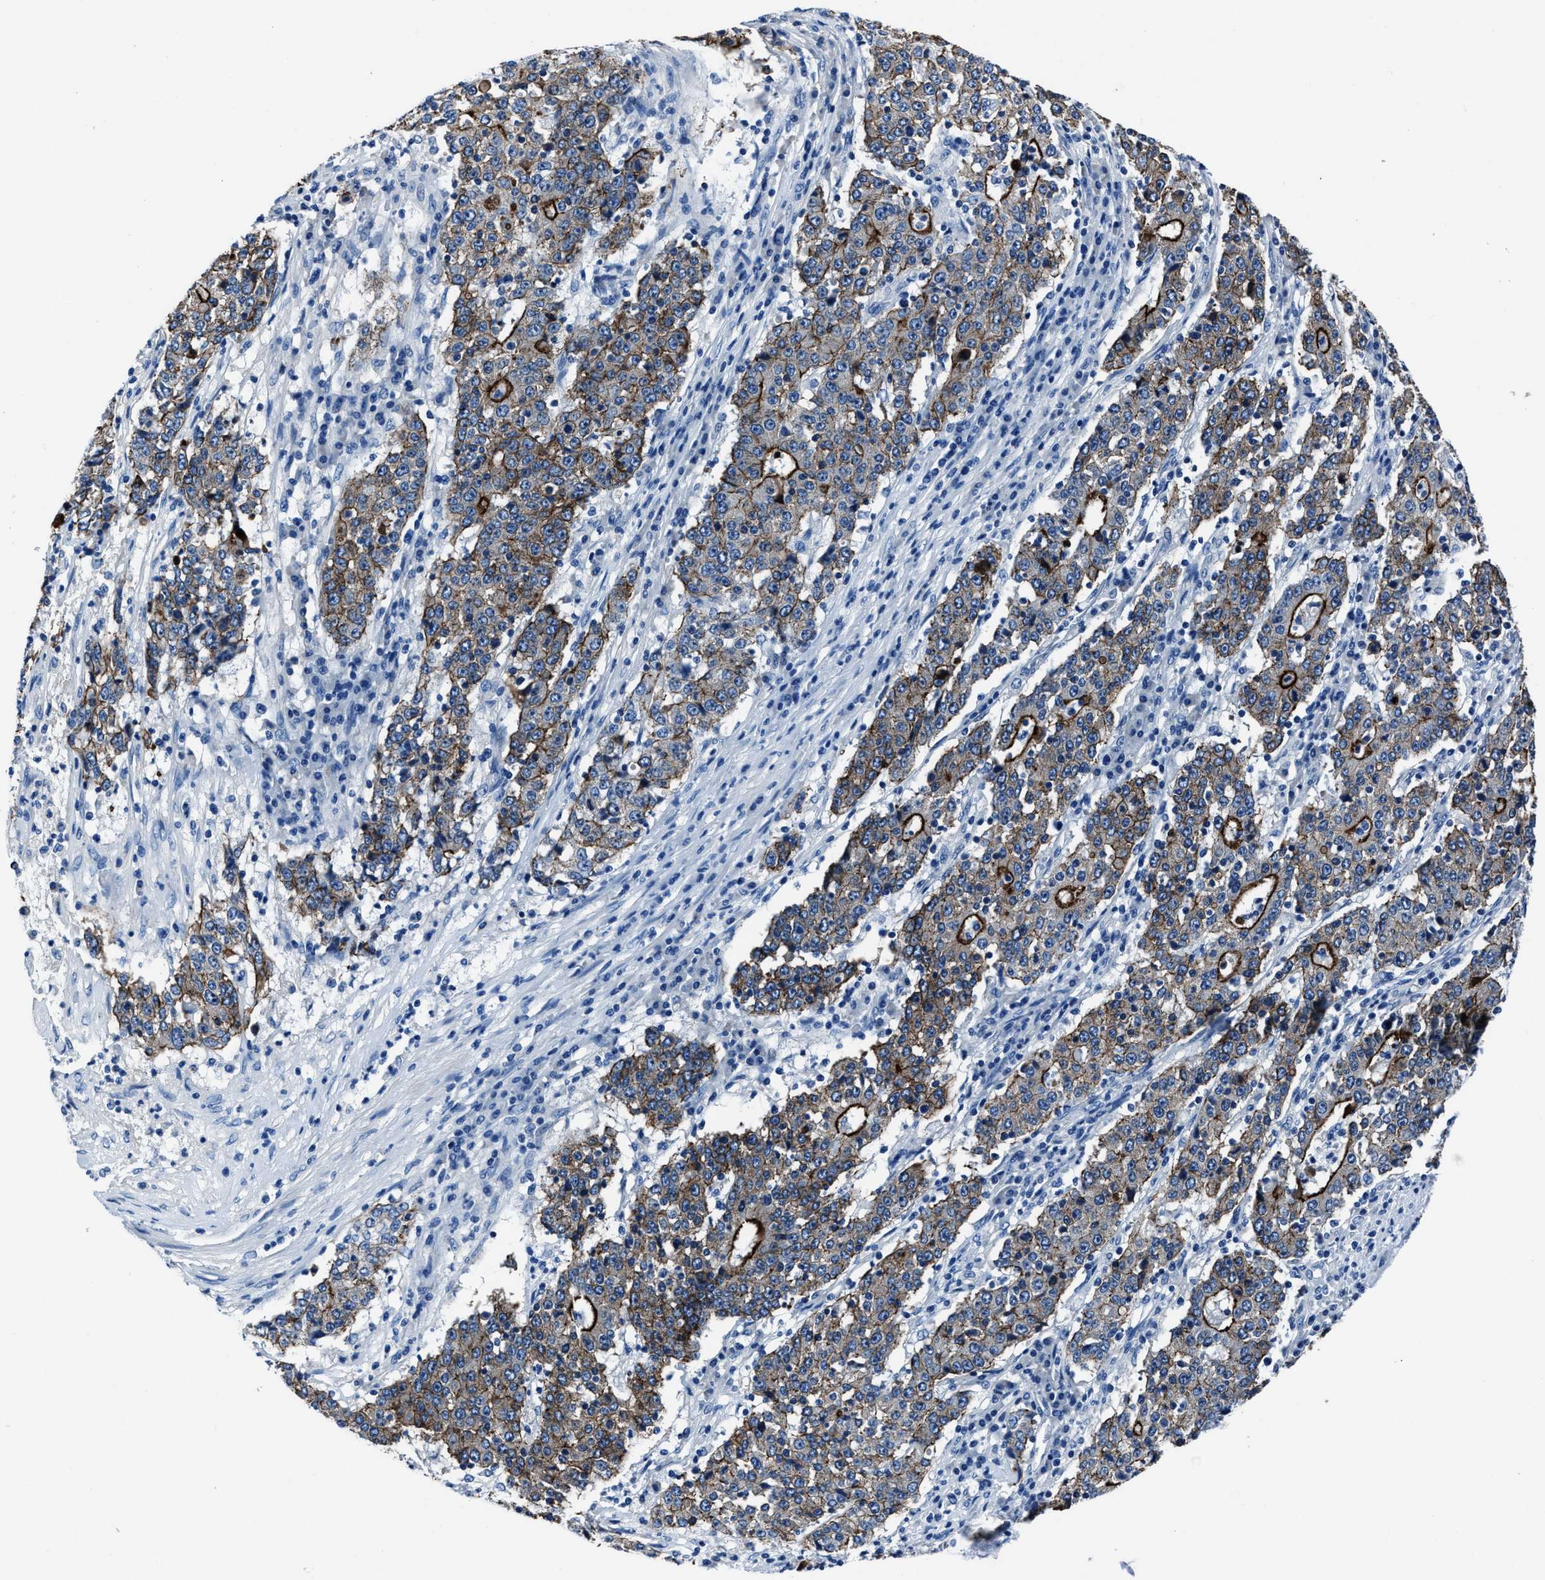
{"staining": {"intensity": "strong", "quantity": ">75%", "location": "cytoplasmic/membranous"}, "tissue": "stomach cancer", "cell_type": "Tumor cells", "image_type": "cancer", "snomed": [{"axis": "morphology", "description": "Adenocarcinoma, NOS"}, {"axis": "topography", "description": "Stomach"}], "caption": "Tumor cells display high levels of strong cytoplasmic/membranous staining in approximately >75% of cells in human adenocarcinoma (stomach).", "gene": "LMO7", "patient": {"sex": "male", "age": 59}}